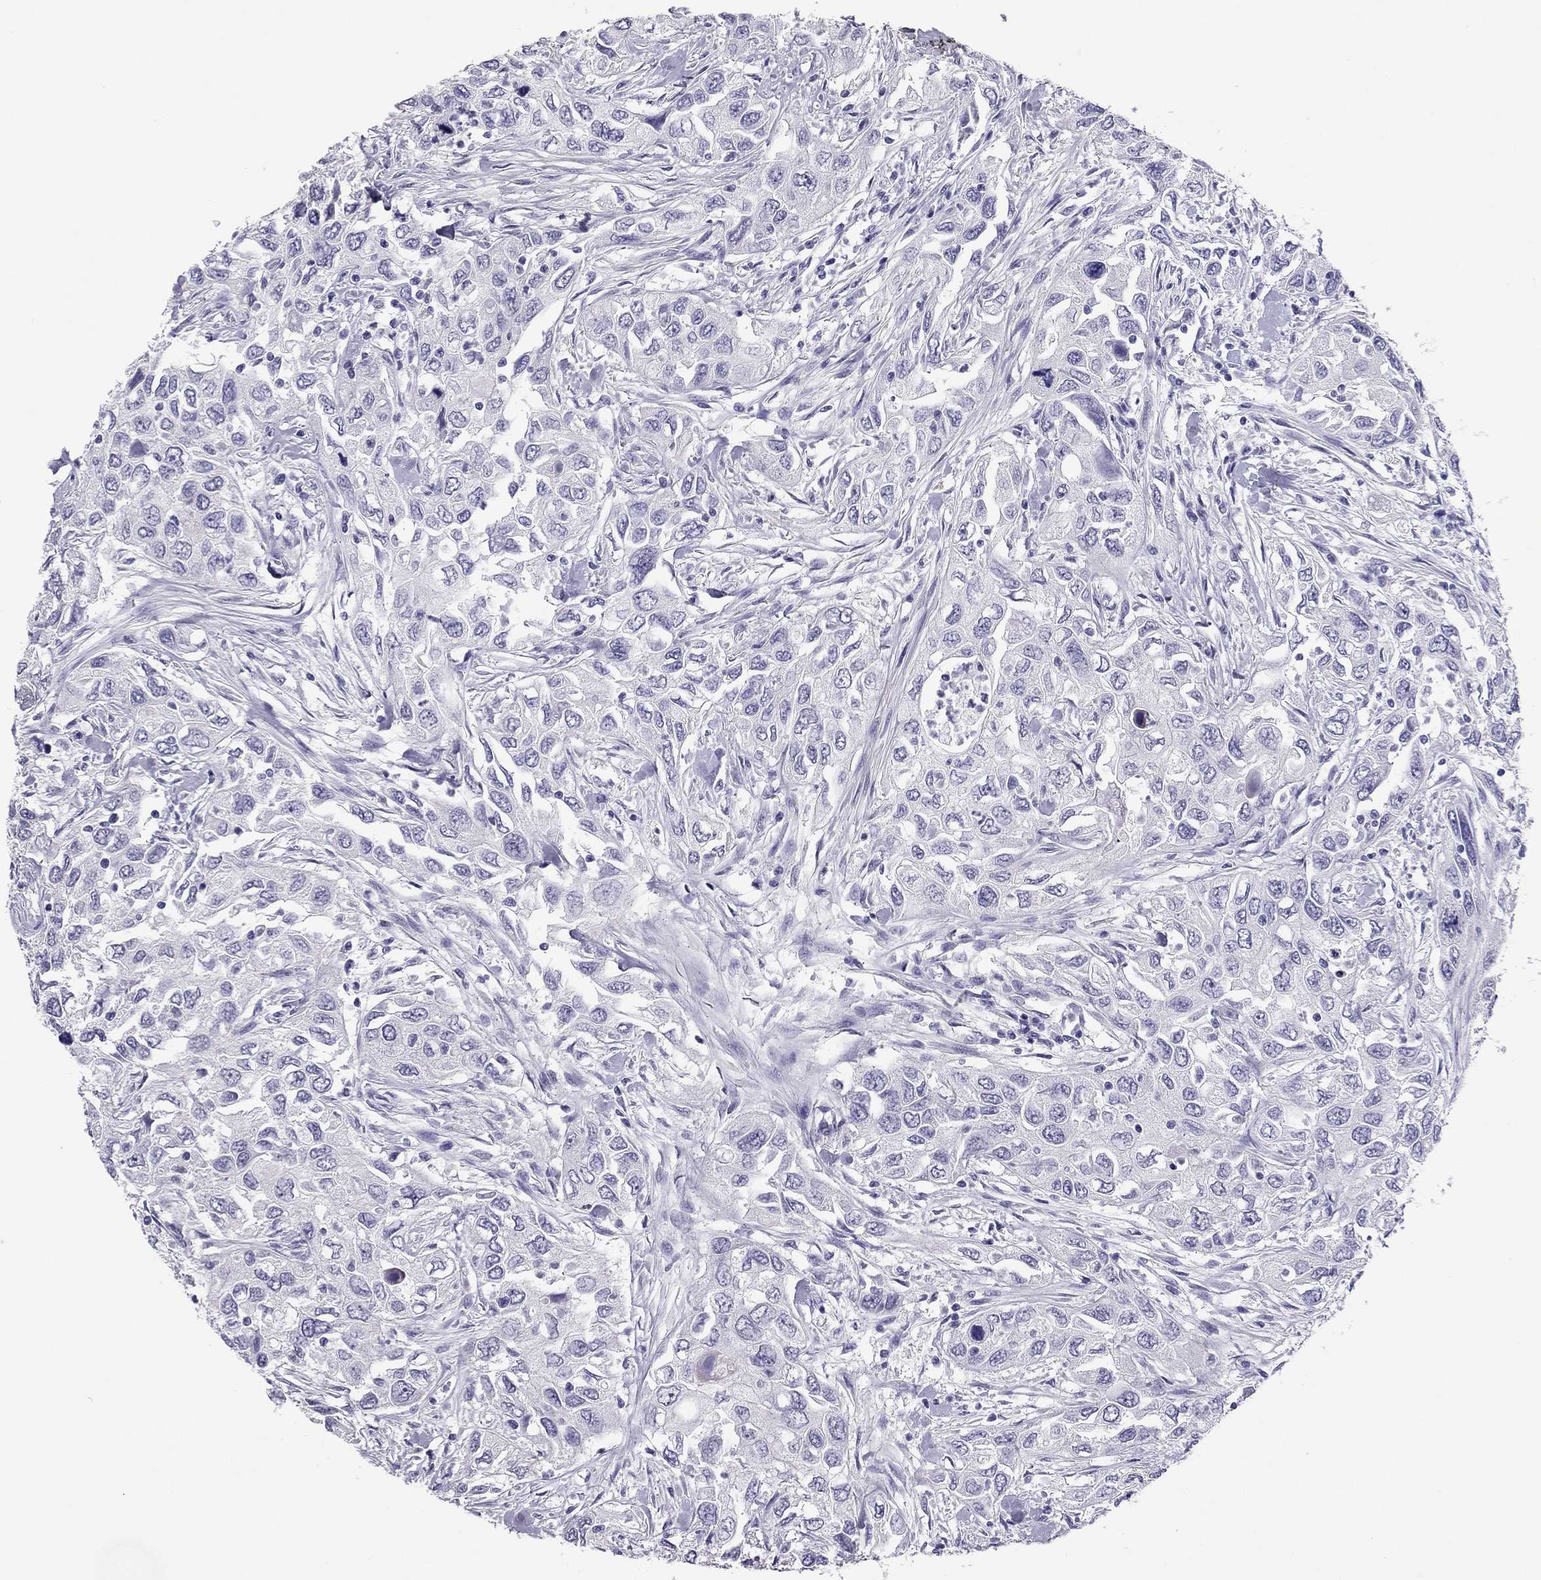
{"staining": {"intensity": "negative", "quantity": "none", "location": "none"}, "tissue": "urothelial cancer", "cell_type": "Tumor cells", "image_type": "cancer", "snomed": [{"axis": "morphology", "description": "Urothelial carcinoma, High grade"}, {"axis": "topography", "description": "Urinary bladder"}], "caption": "High power microscopy histopathology image of an IHC histopathology image of high-grade urothelial carcinoma, revealing no significant staining in tumor cells.", "gene": "PDE6A", "patient": {"sex": "male", "age": 76}}